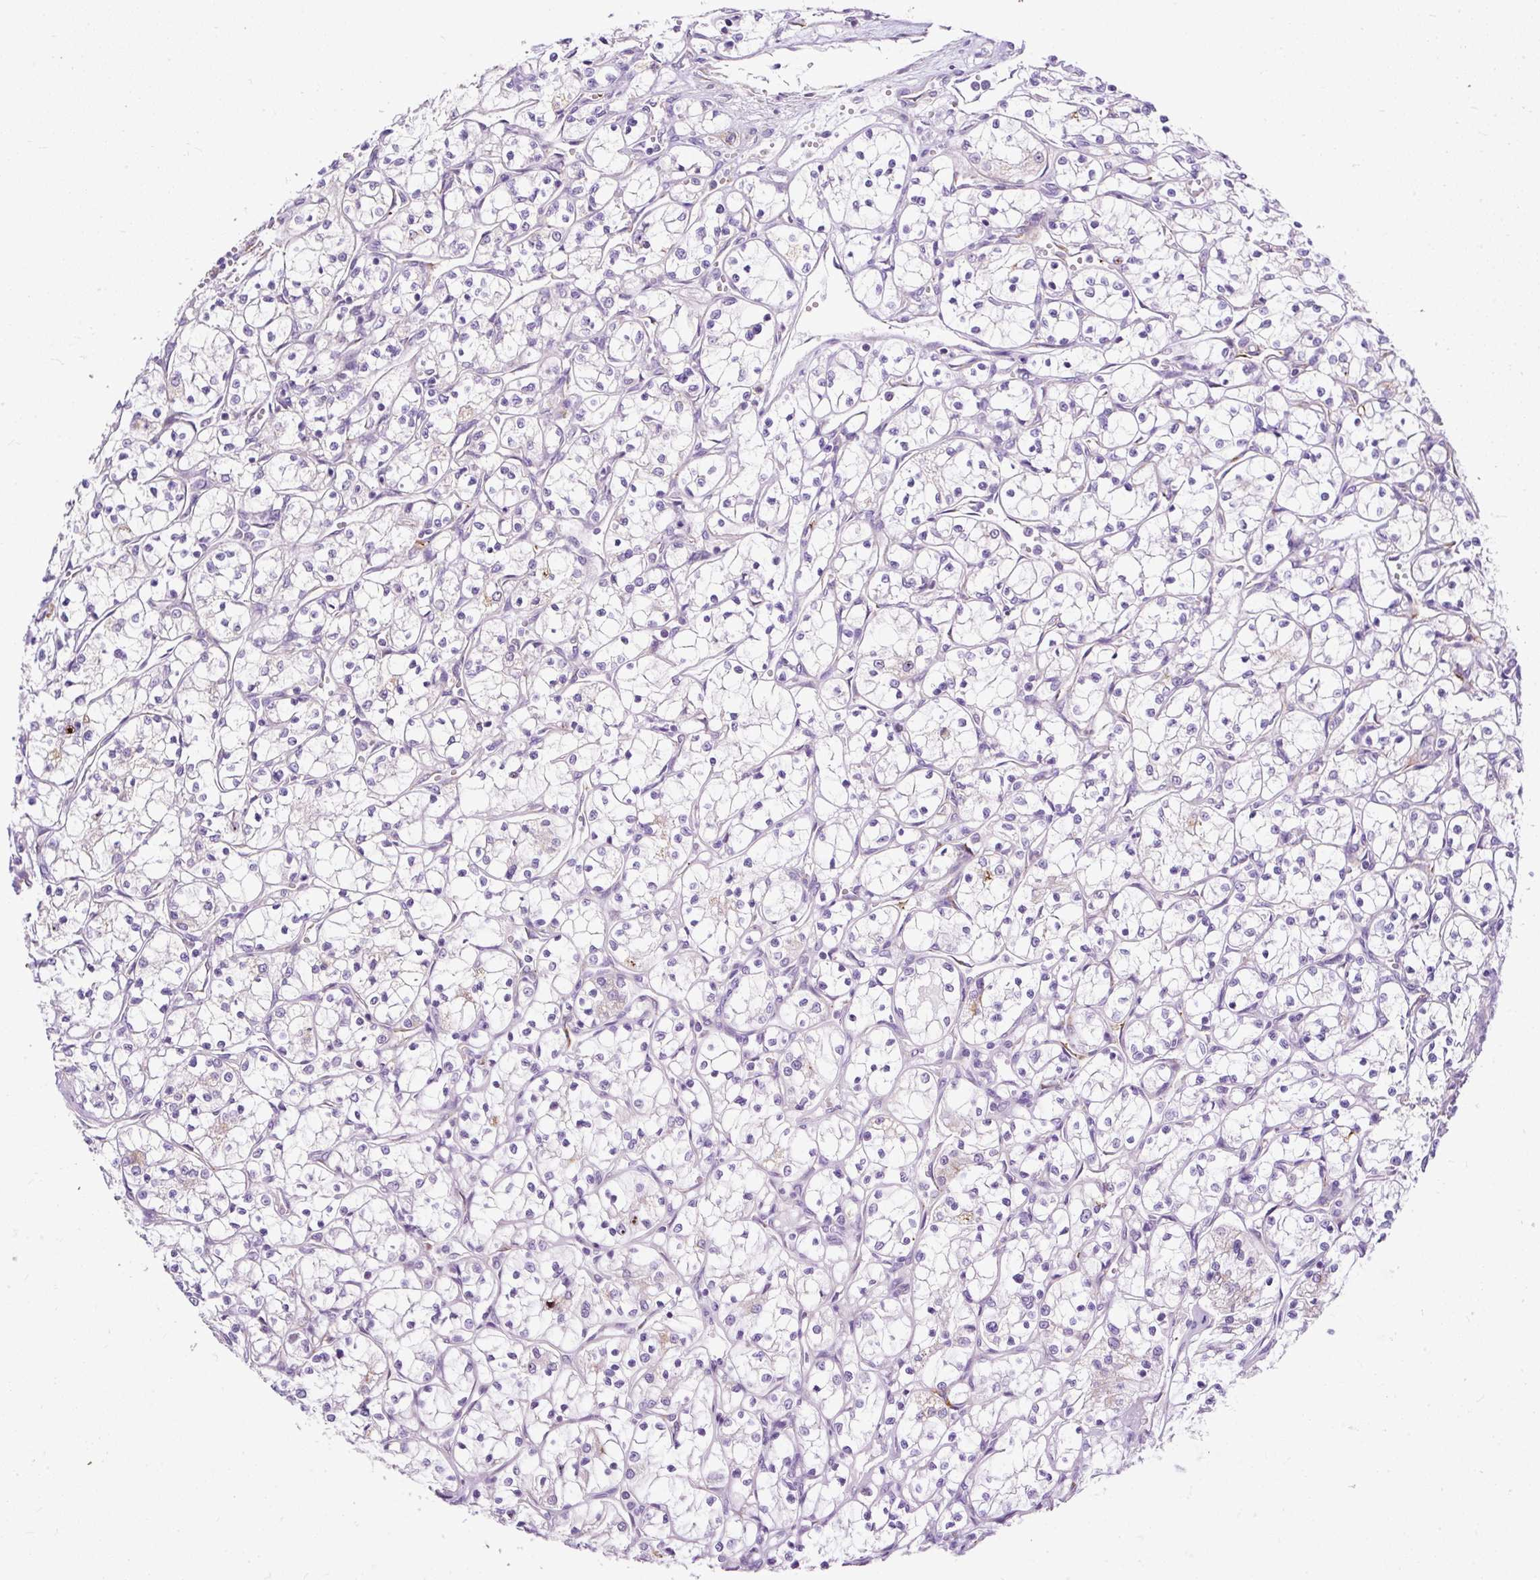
{"staining": {"intensity": "negative", "quantity": "none", "location": "none"}, "tissue": "renal cancer", "cell_type": "Tumor cells", "image_type": "cancer", "snomed": [{"axis": "morphology", "description": "Adenocarcinoma, NOS"}, {"axis": "topography", "description": "Kidney"}], "caption": "Renal cancer (adenocarcinoma) was stained to show a protein in brown. There is no significant expression in tumor cells.", "gene": "FMC1", "patient": {"sex": "female", "age": 69}}